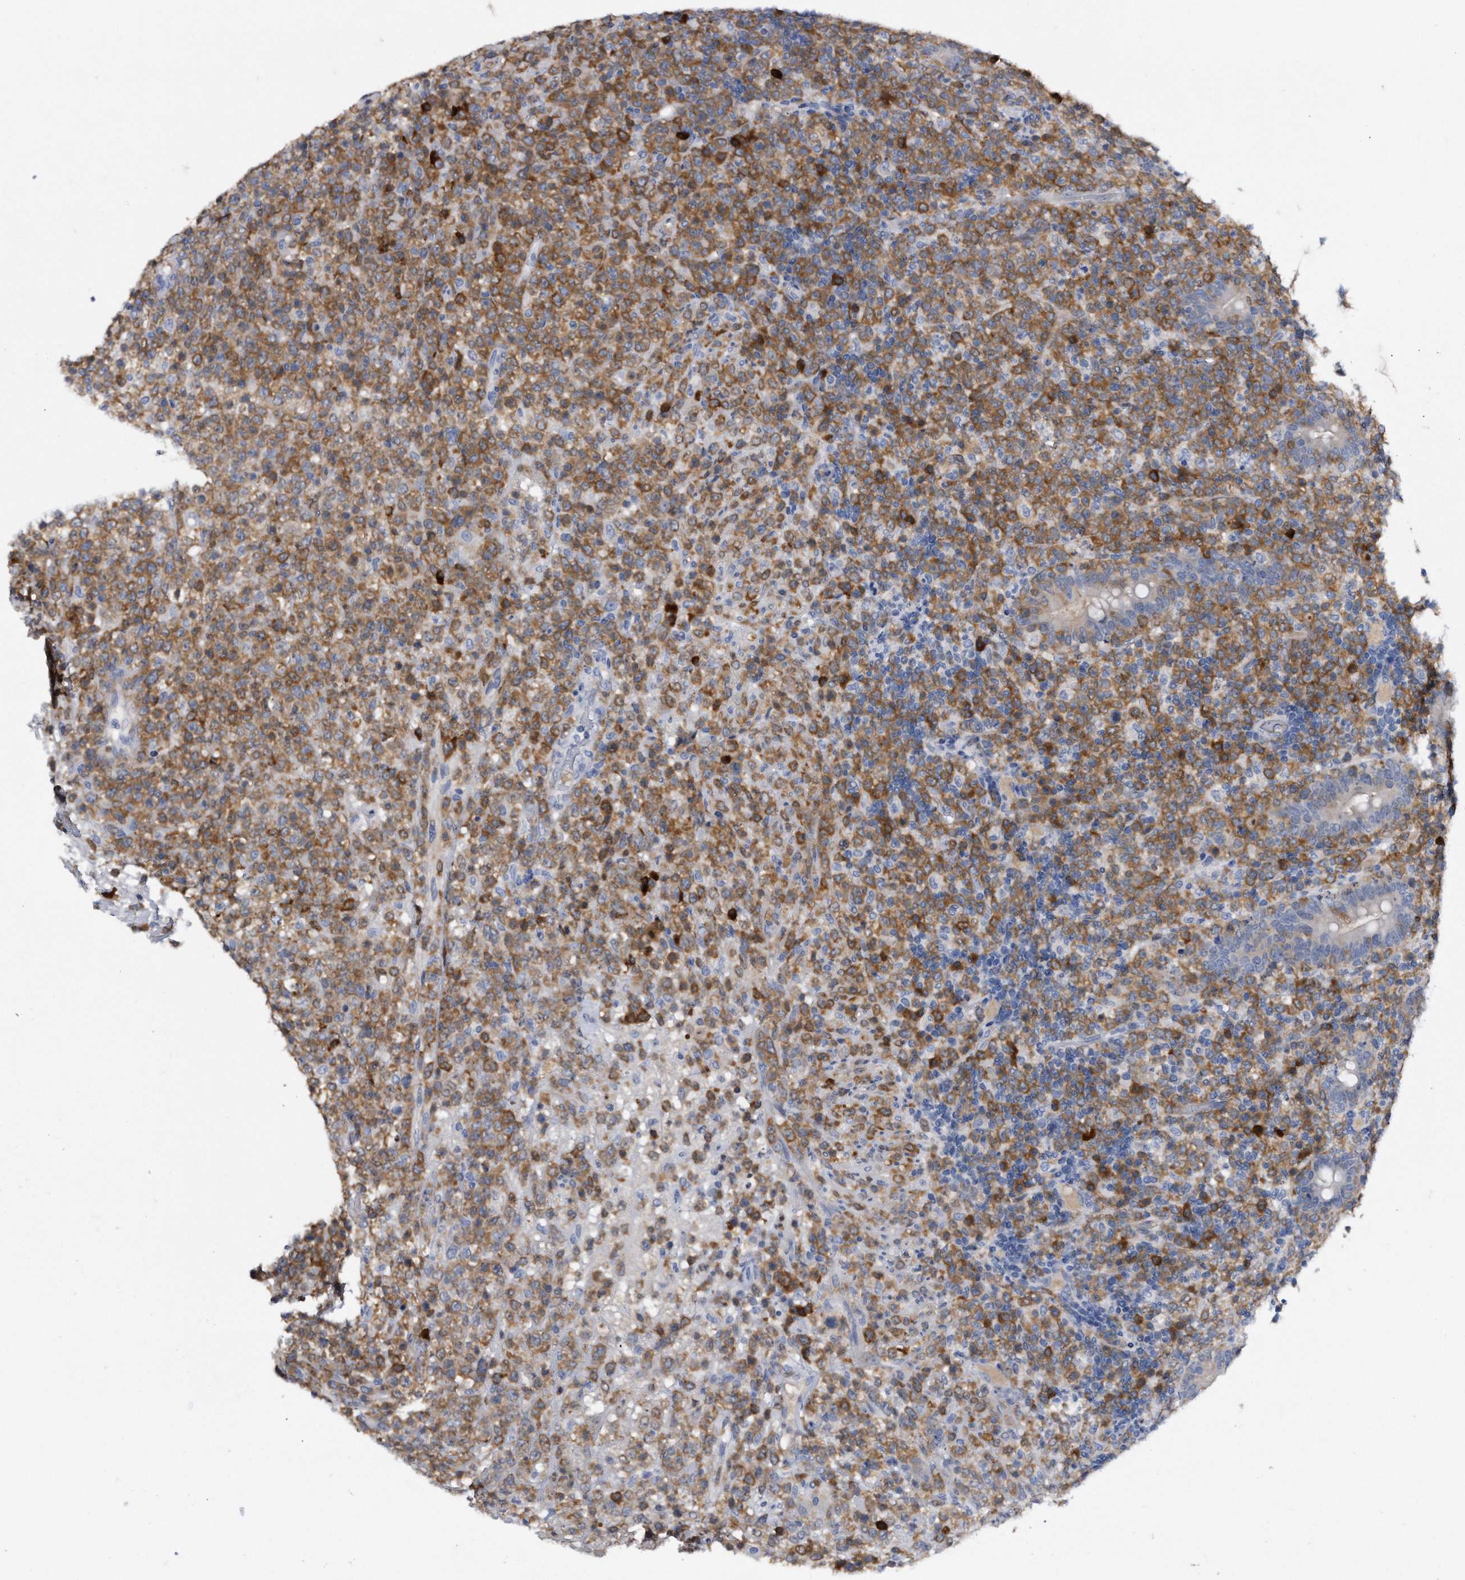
{"staining": {"intensity": "moderate", "quantity": ">75%", "location": "cytoplasmic/membranous"}, "tissue": "lymphoma", "cell_type": "Tumor cells", "image_type": "cancer", "snomed": [{"axis": "morphology", "description": "Malignant lymphoma, non-Hodgkin's type, High grade"}, {"axis": "topography", "description": "Colon"}], "caption": "This micrograph exhibits immunohistochemistry staining of high-grade malignant lymphoma, non-Hodgkin's type, with medium moderate cytoplasmic/membranous expression in about >75% of tumor cells.", "gene": "ASNS", "patient": {"sex": "female", "age": 53}}